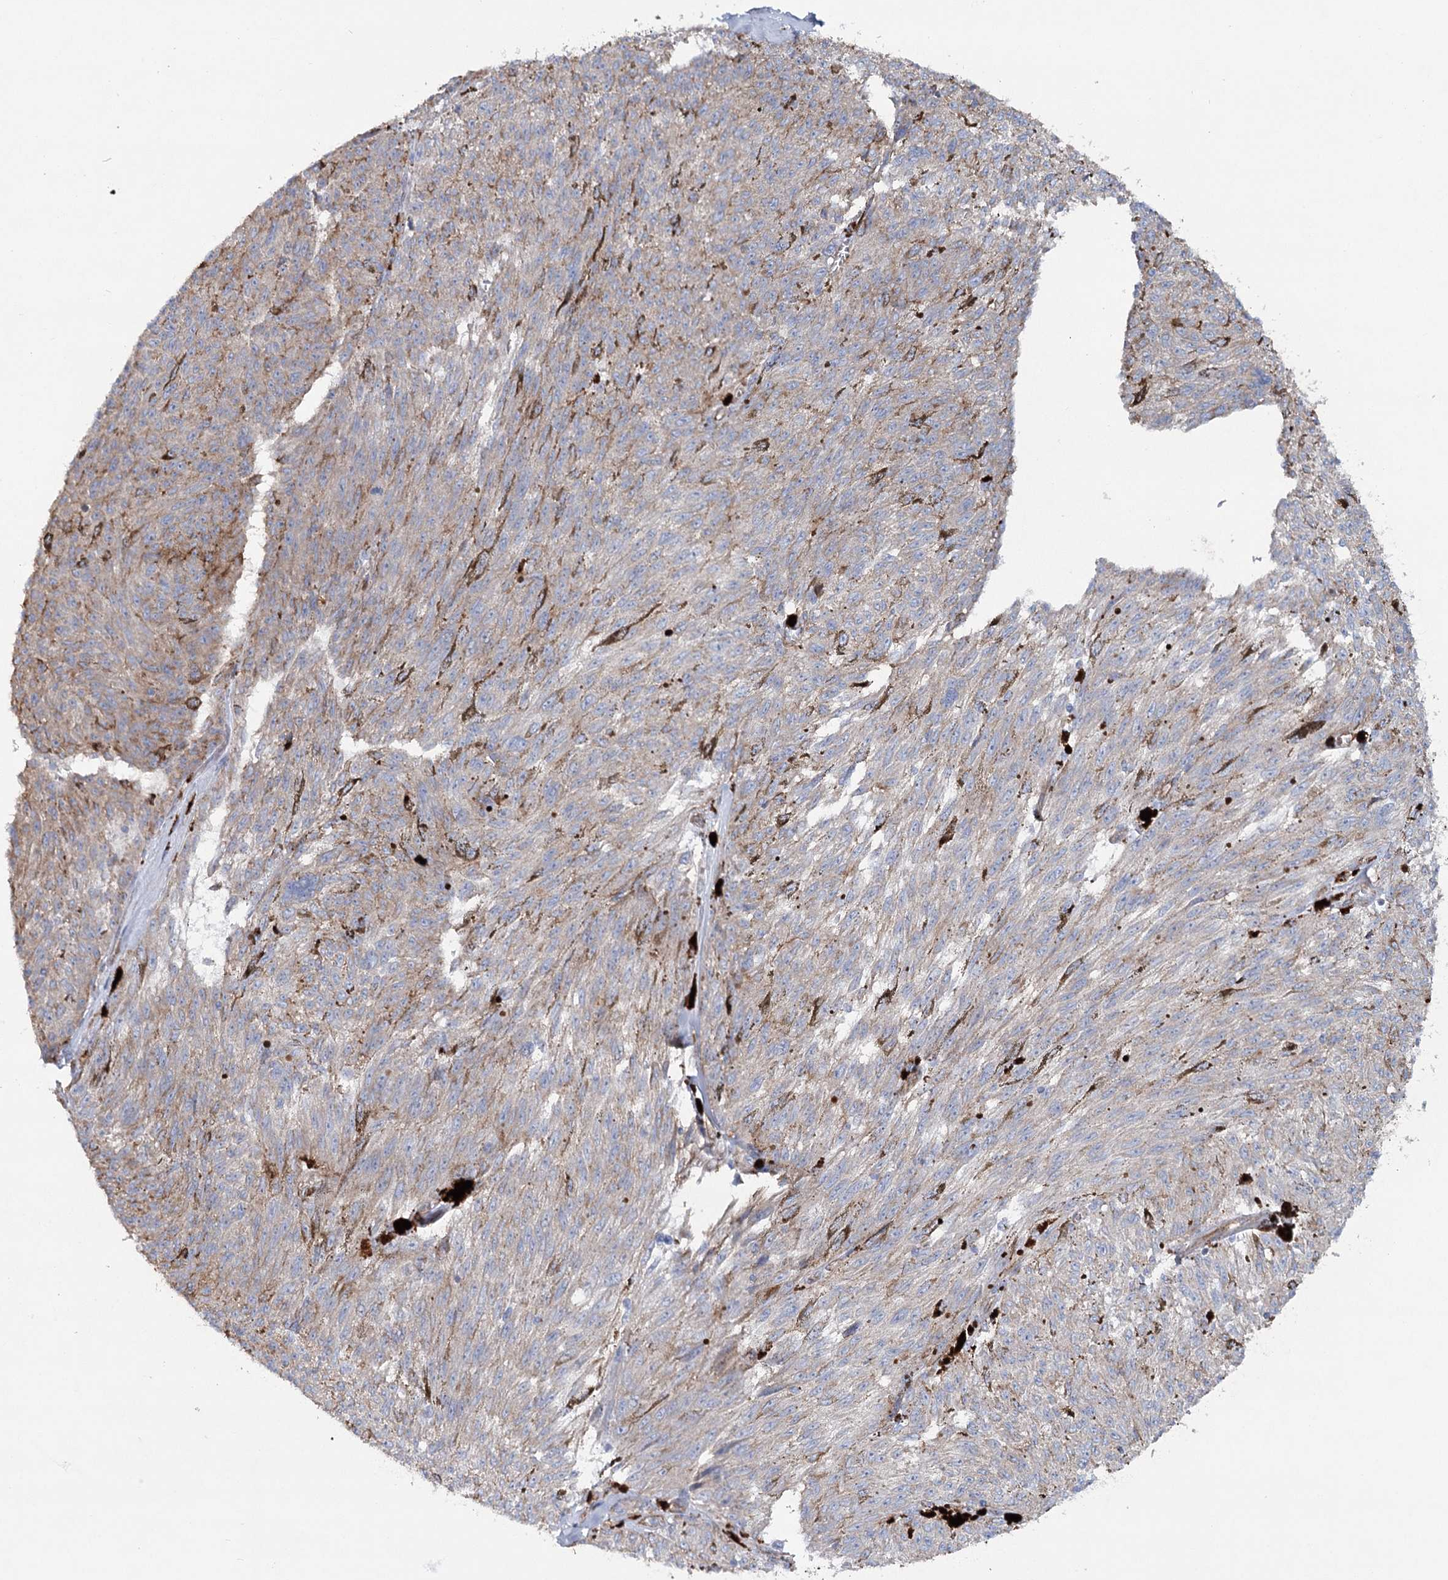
{"staining": {"intensity": "weak", "quantity": "25%-75%", "location": "cytoplasmic/membranous"}, "tissue": "melanoma", "cell_type": "Tumor cells", "image_type": "cancer", "snomed": [{"axis": "morphology", "description": "Malignant melanoma, NOS"}, {"axis": "topography", "description": "Skin"}], "caption": "Immunohistochemistry (IHC) staining of malignant melanoma, which shows low levels of weak cytoplasmic/membranous expression in about 25%-75% of tumor cells indicating weak cytoplasmic/membranous protein expression. The staining was performed using DAB (brown) for protein detection and nuclei were counterstained in hematoxylin (blue).", "gene": "TMEM164", "patient": {"sex": "female", "age": 72}}